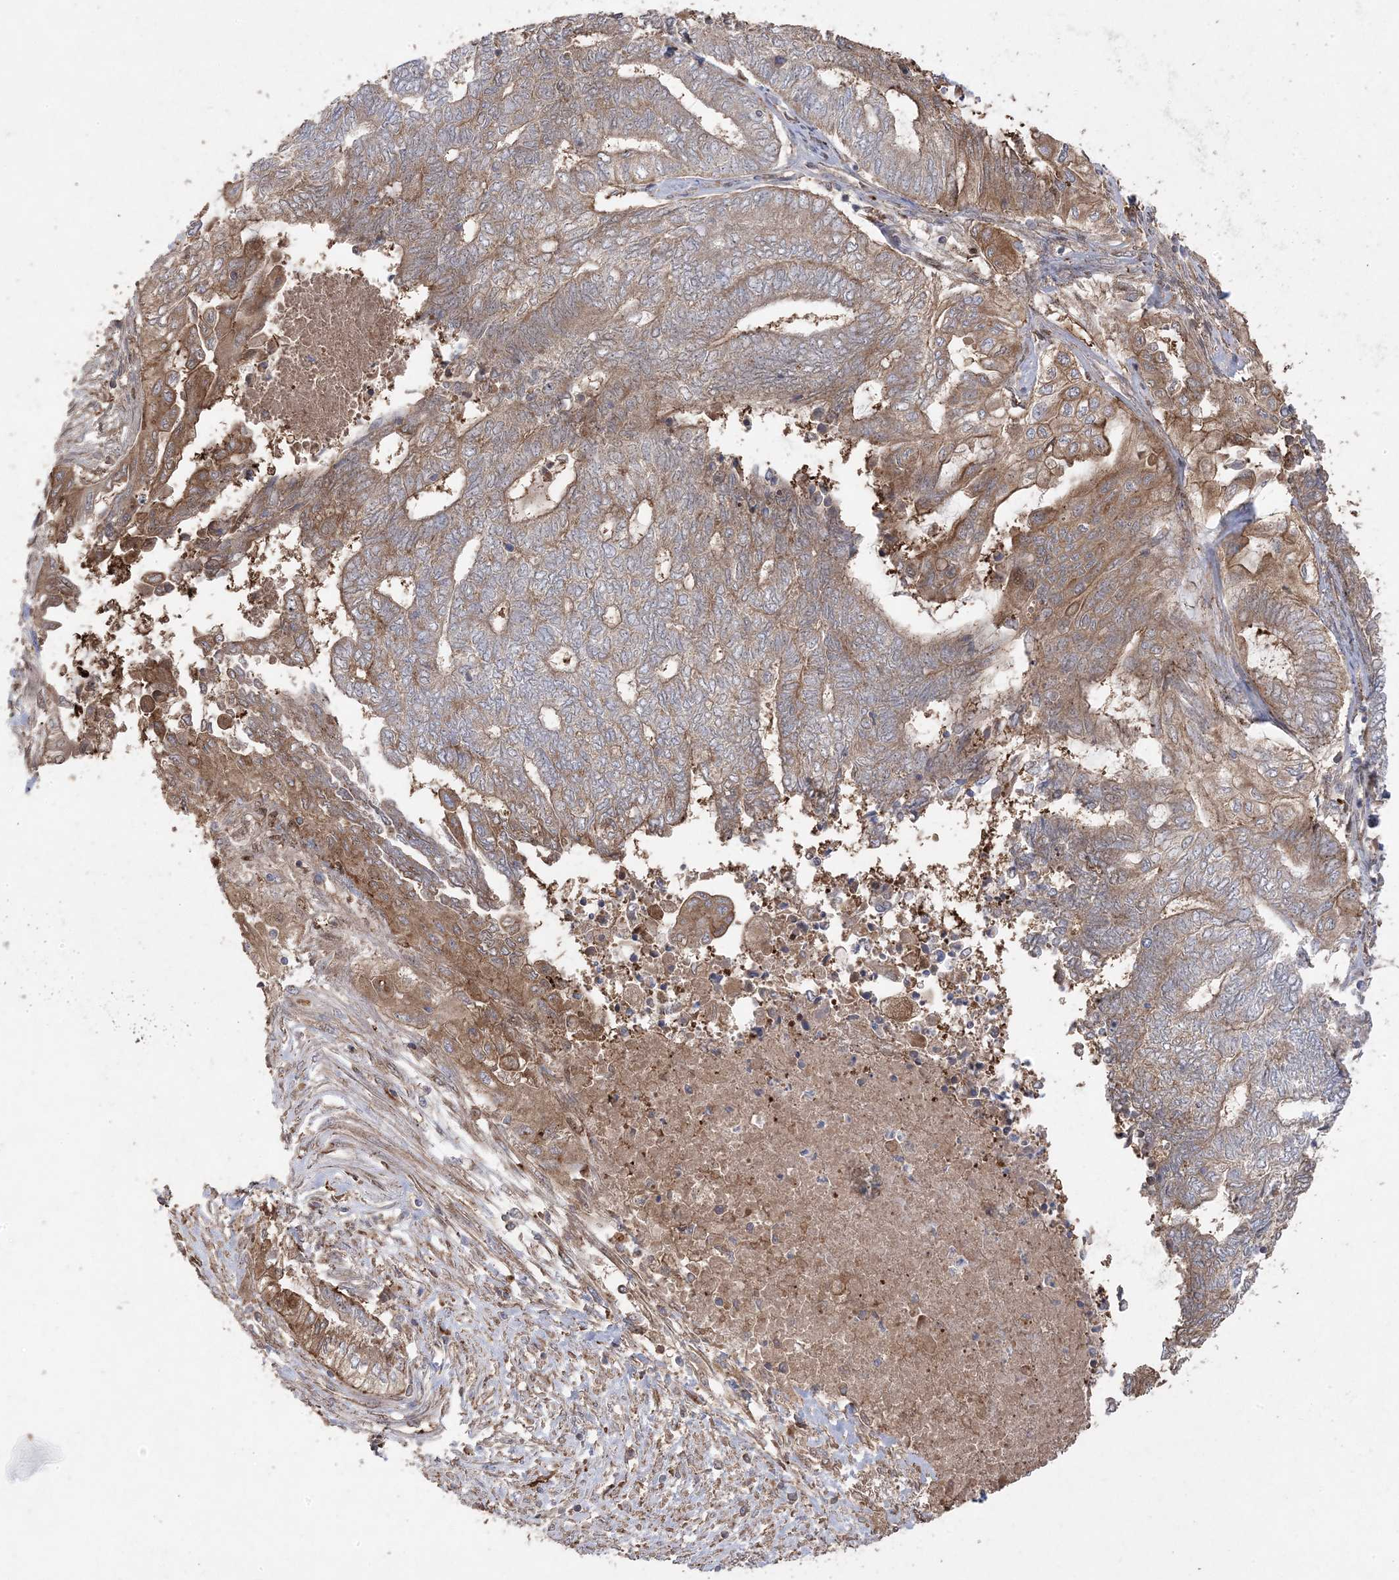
{"staining": {"intensity": "moderate", "quantity": ">75%", "location": "cytoplasmic/membranous"}, "tissue": "endometrial cancer", "cell_type": "Tumor cells", "image_type": "cancer", "snomed": [{"axis": "morphology", "description": "Adenocarcinoma, NOS"}, {"axis": "topography", "description": "Uterus"}, {"axis": "topography", "description": "Endometrium"}], "caption": "This histopathology image displays immunohistochemistry staining of endometrial adenocarcinoma, with medium moderate cytoplasmic/membranous positivity in approximately >75% of tumor cells.", "gene": "PPOX", "patient": {"sex": "female", "age": 70}}